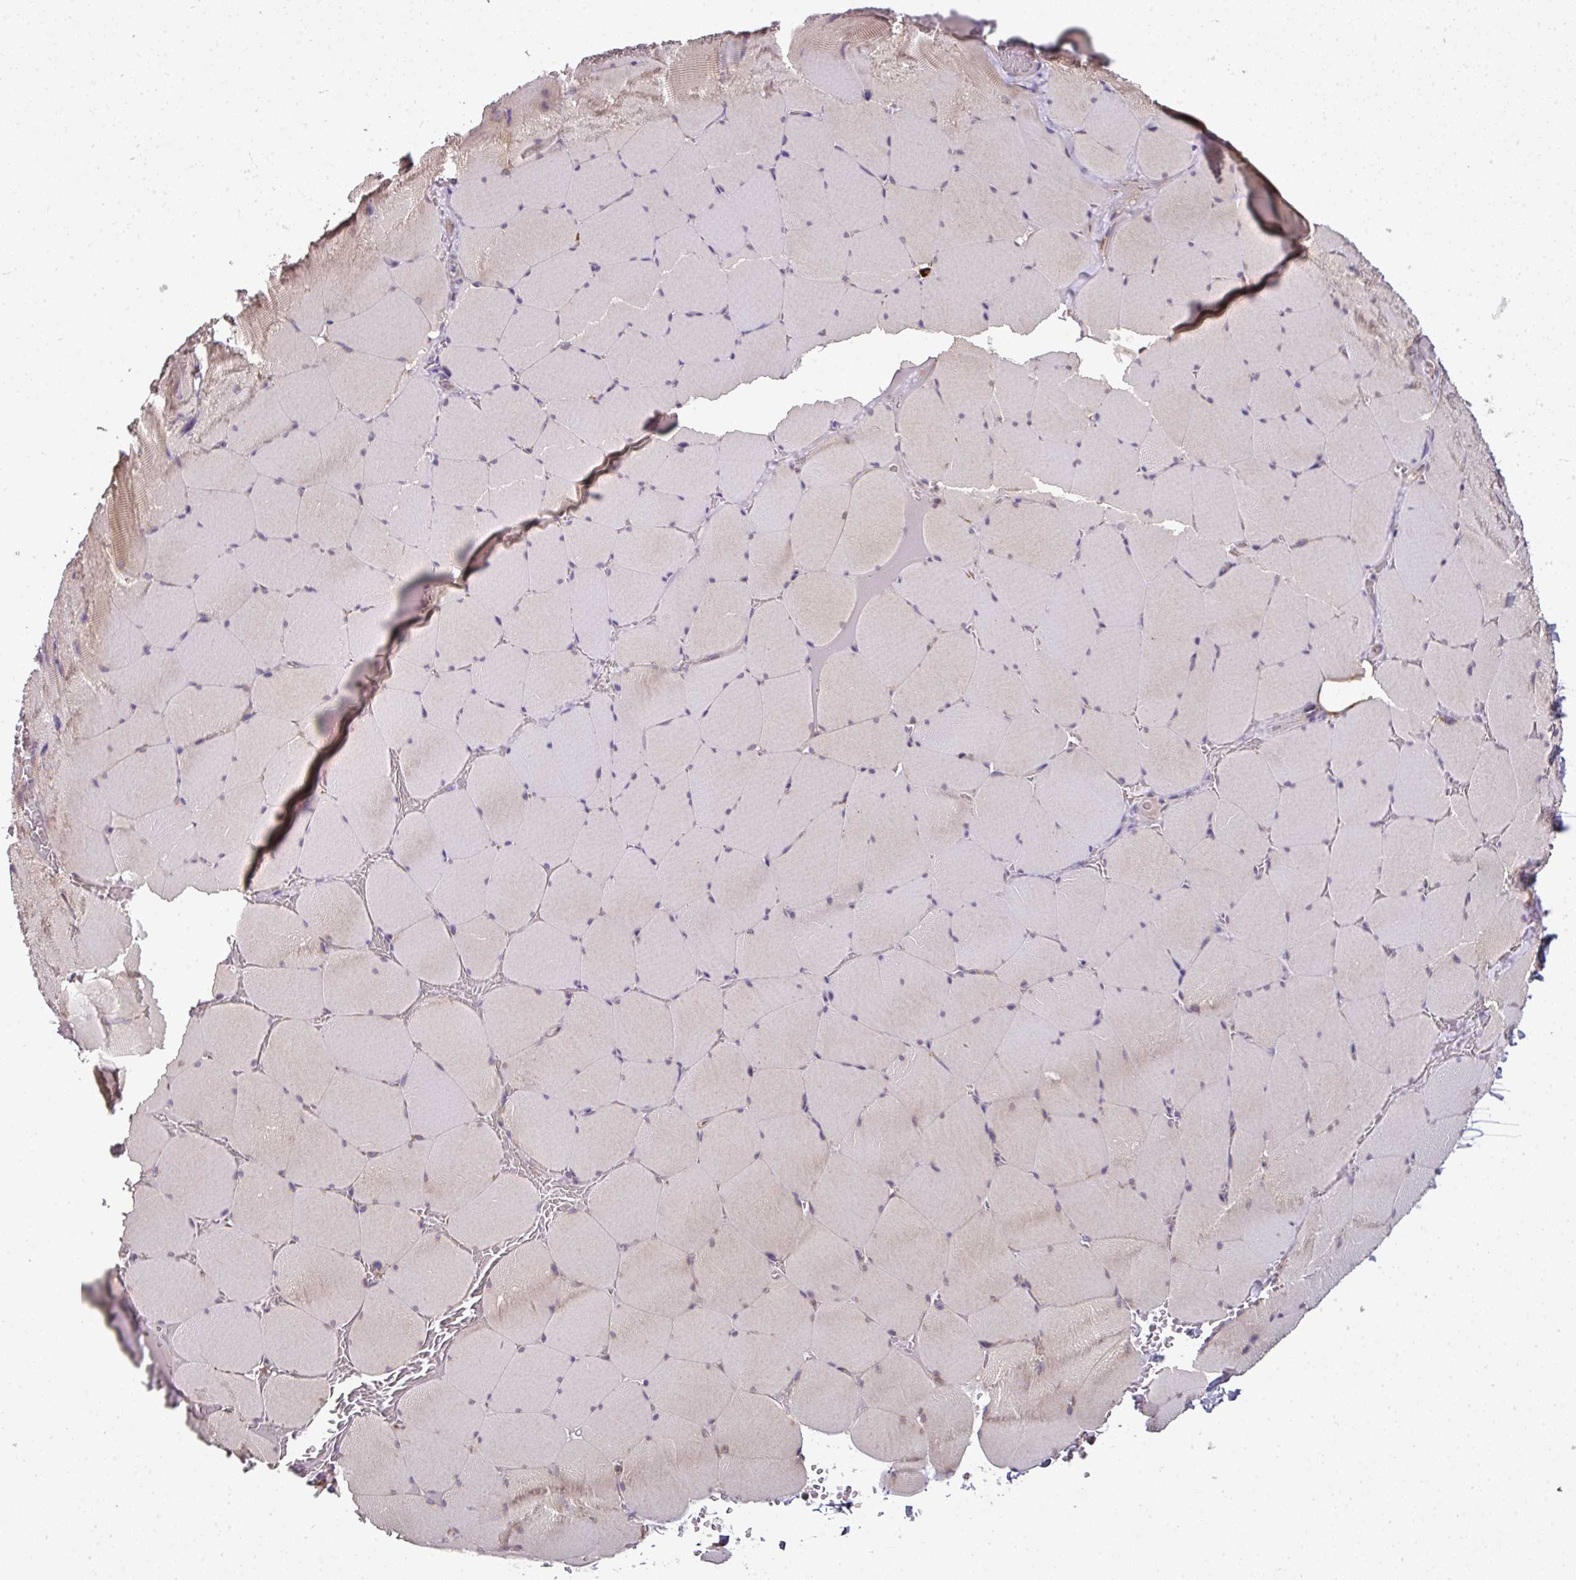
{"staining": {"intensity": "negative", "quantity": "none", "location": "none"}, "tissue": "skeletal muscle", "cell_type": "Myocytes", "image_type": "normal", "snomed": [{"axis": "morphology", "description": "Normal tissue, NOS"}, {"axis": "topography", "description": "Skeletal muscle"}, {"axis": "topography", "description": "Head-Neck"}], "caption": "DAB (3,3'-diaminobenzidine) immunohistochemical staining of normal skeletal muscle reveals no significant staining in myocytes.", "gene": "RBM14", "patient": {"sex": "male", "age": 66}}